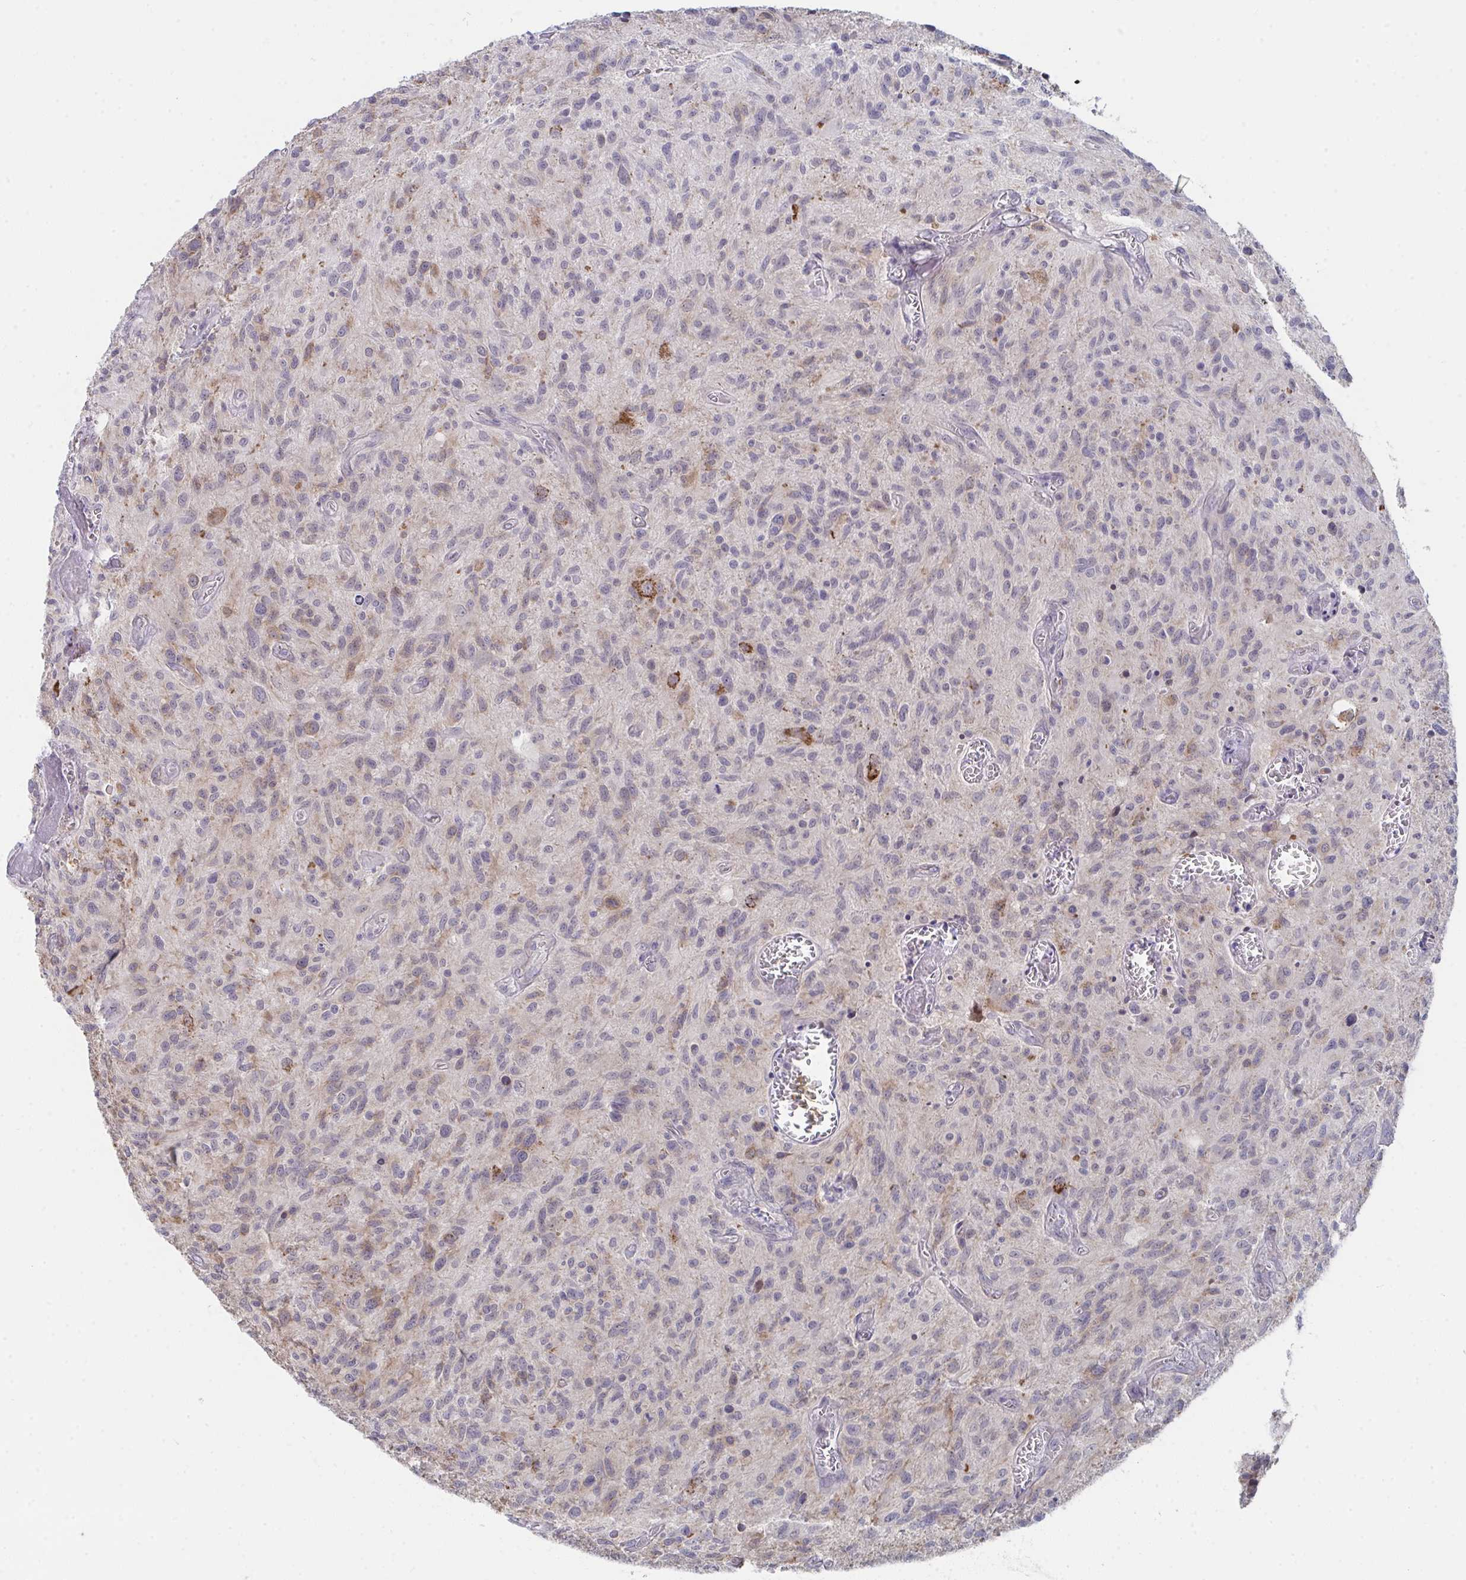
{"staining": {"intensity": "weak", "quantity": "<25%", "location": "cytoplasmic/membranous"}, "tissue": "glioma", "cell_type": "Tumor cells", "image_type": "cancer", "snomed": [{"axis": "morphology", "description": "Glioma, malignant, High grade"}, {"axis": "topography", "description": "Brain"}], "caption": "Malignant glioma (high-grade) was stained to show a protein in brown. There is no significant positivity in tumor cells.", "gene": "VWDE", "patient": {"sex": "male", "age": 75}}